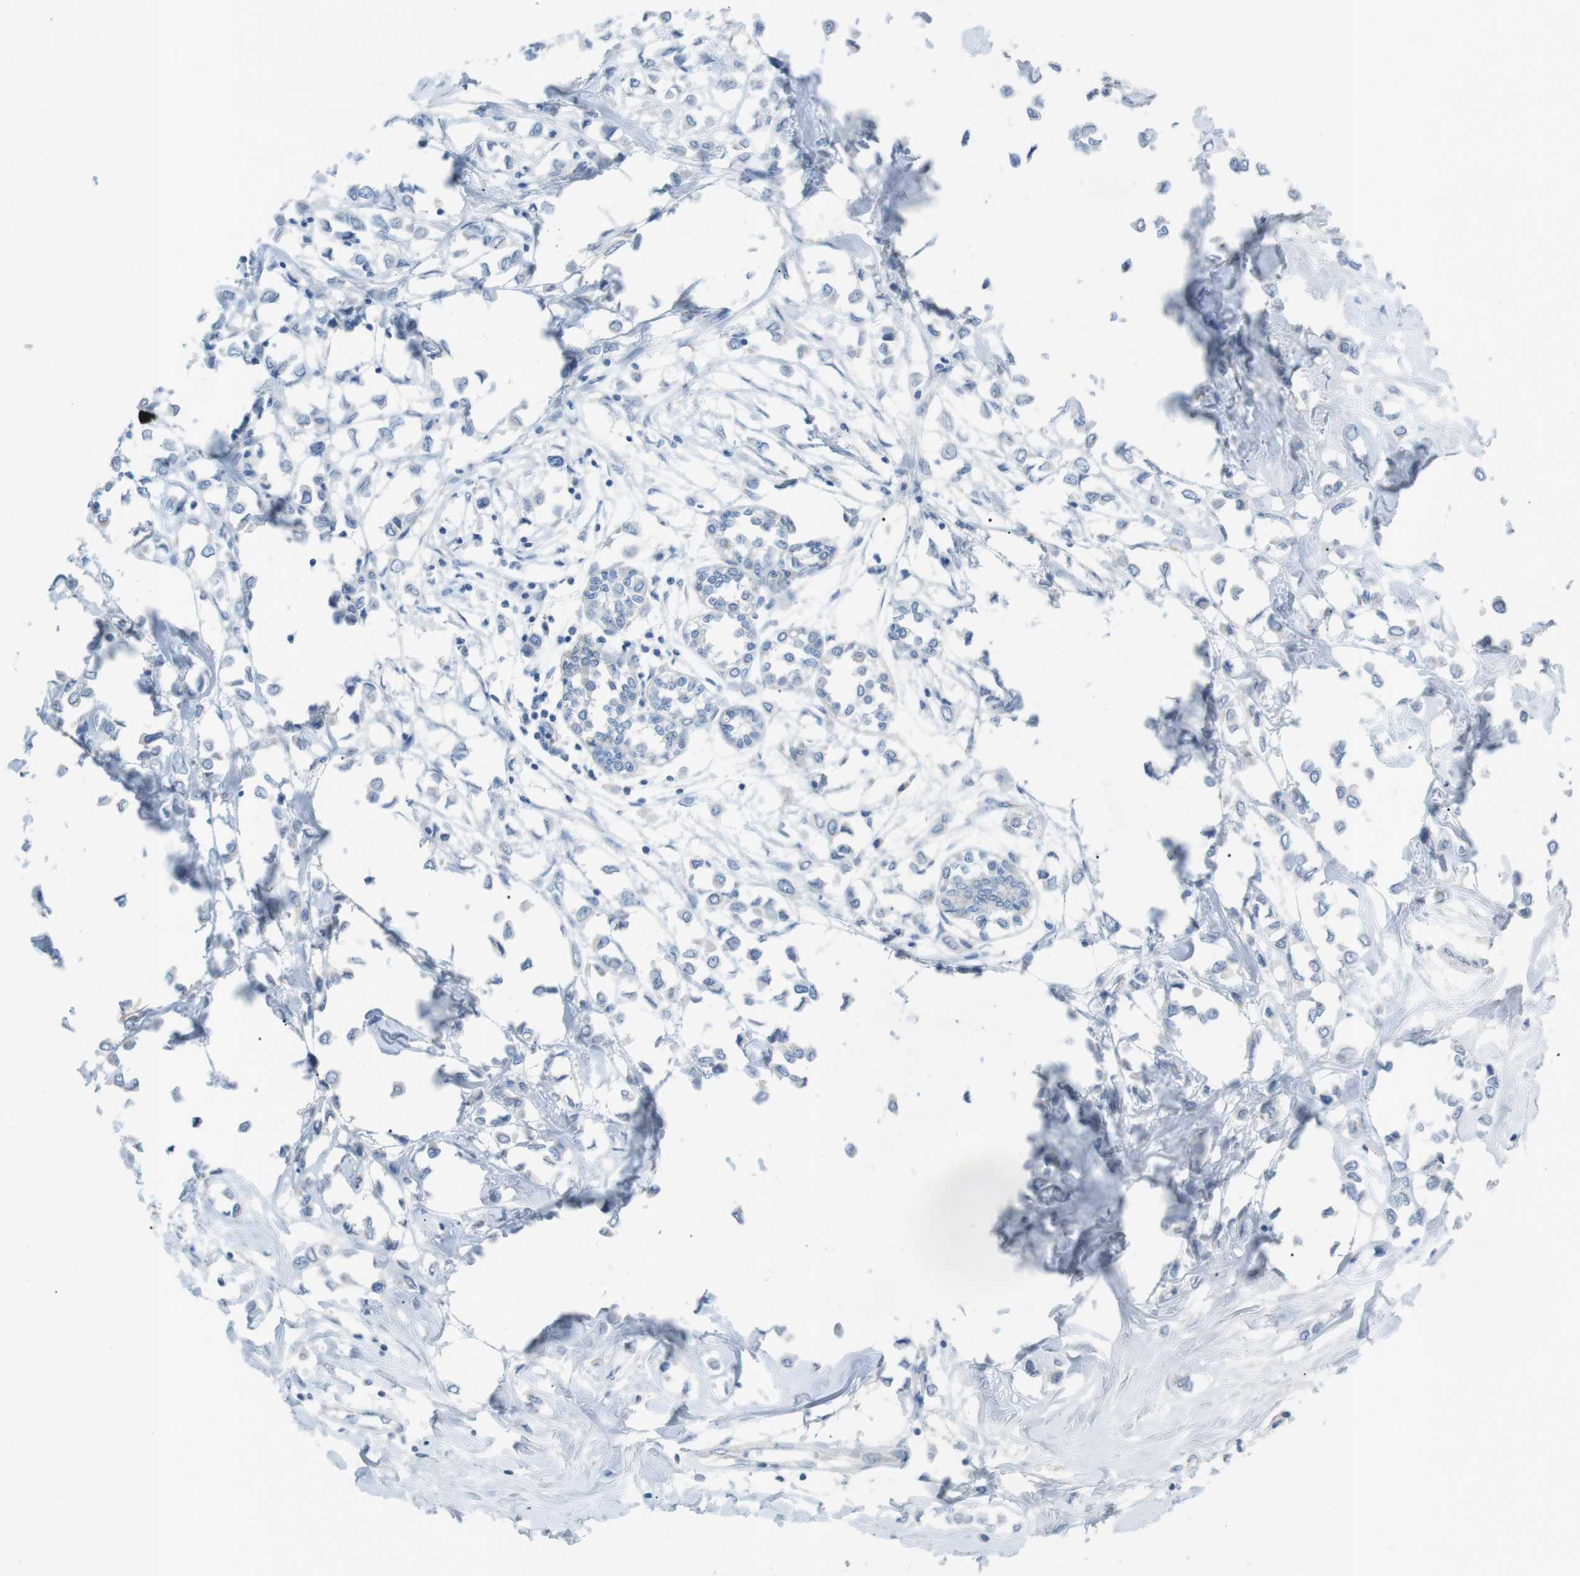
{"staining": {"intensity": "negative", "quantity": "none", "location": "none"}, "tissue": "breast cancer", "cell_type": "Tumor cells", "image_type": "cancer", "snomed": [{"axis": "morphology", "description": "Lobular carcinoma"}, {"axis": "topography", "description": "Breast"}], "caption": "IHC micrograph of human breast cancer stained for a protein (brown), which demonstrates no expression in tumor cells.", "gene": "SALL4", "patient": {"sex": "female", "age": 51}}